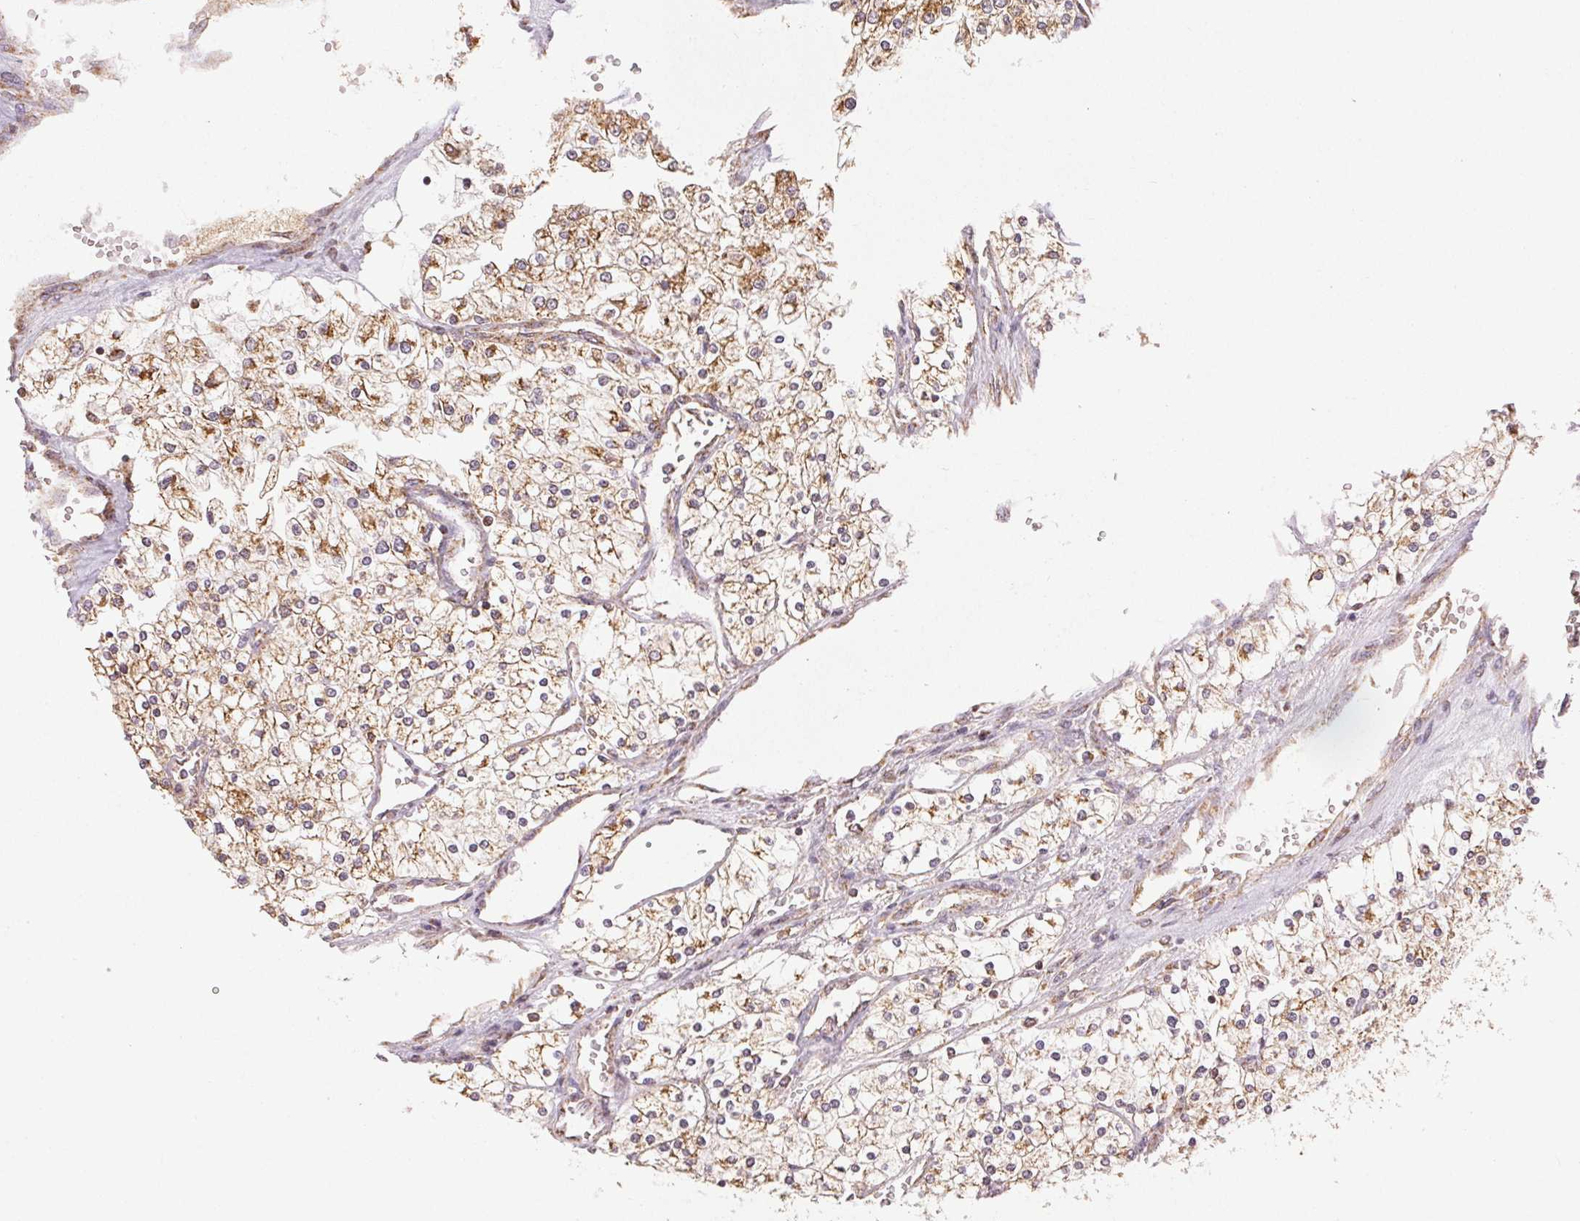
{"staining": {"intensity": "moderate", "quantity": ">75%", "location": "cytoplasmic/membranous"}, "tissue": "renal cancer", "cell_type": "Tumor cells", "image_type": "cancer", "snomed": [{"axis": "morphology", "description": "Adenocarcinoma, NOS"}, {"axis": "topography", "description": "Kidney"}], "caption": "Renal adenocarcinoma stained for a protein (brown) demonstrates moderate cytoplasmic/membranous positive staining in about >75% of tumor cells.", "gene": "CLASP1", "patient": {"sex": "male", "age": 80}}